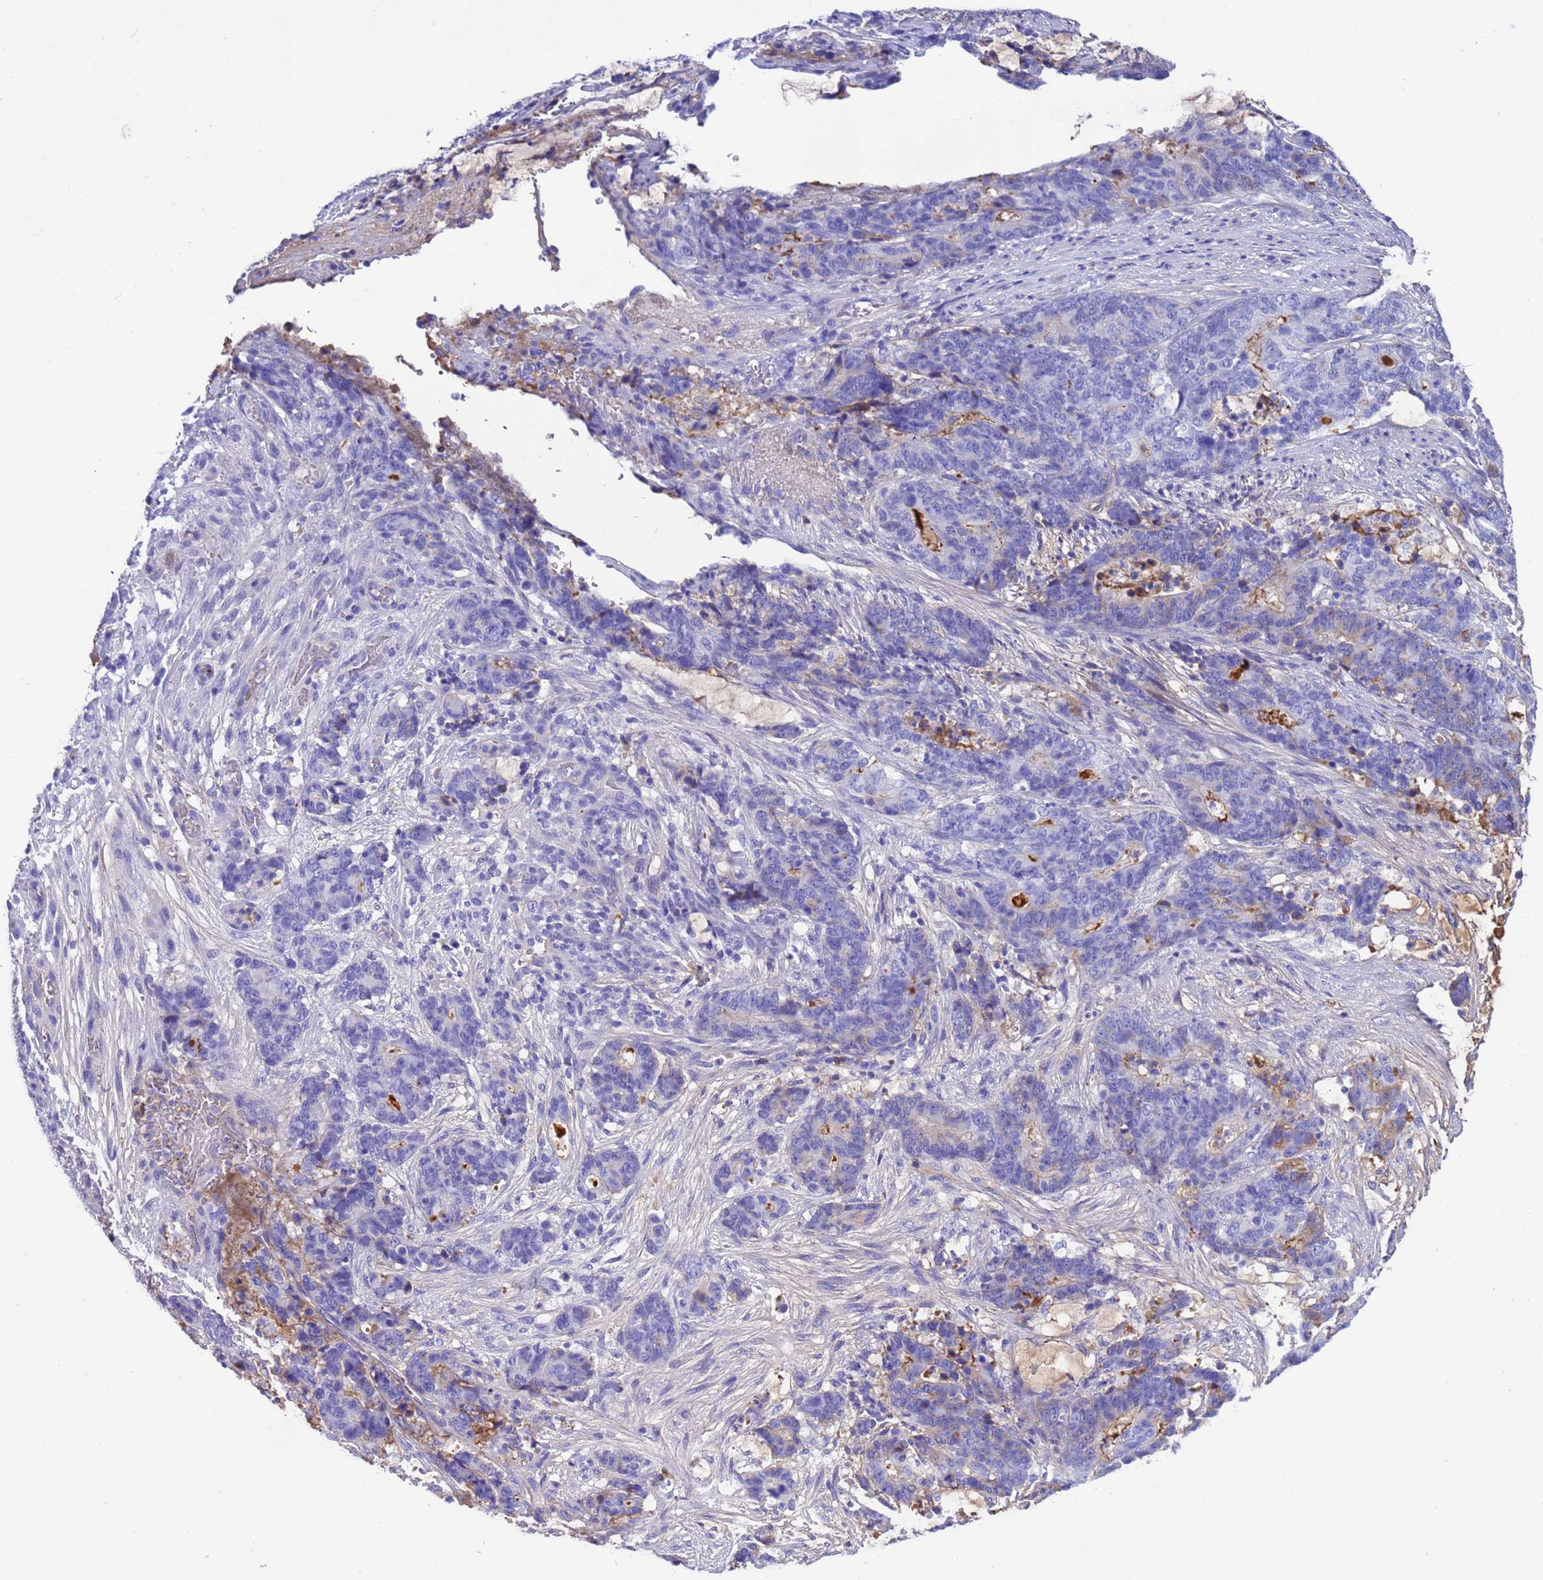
{"staining": {"intensity": "negative", "quantity": "none", "location": "none"}, "tissue": "stomach cancer", "cell_type": "Tumor cells", "image_type": "cancer", "snomed": [{"axis": "morphology", "description": "Adenocarcinoma, NOS"}, {"axis": "topography", "description": "Stomach"}], "caption": "Immunohistochemistry (IHC) of stomach adenocarcinoma exhibits no staining in tumor cells.", "gene": "H1-7", "patient": {"sex": "female", "age": 76}}